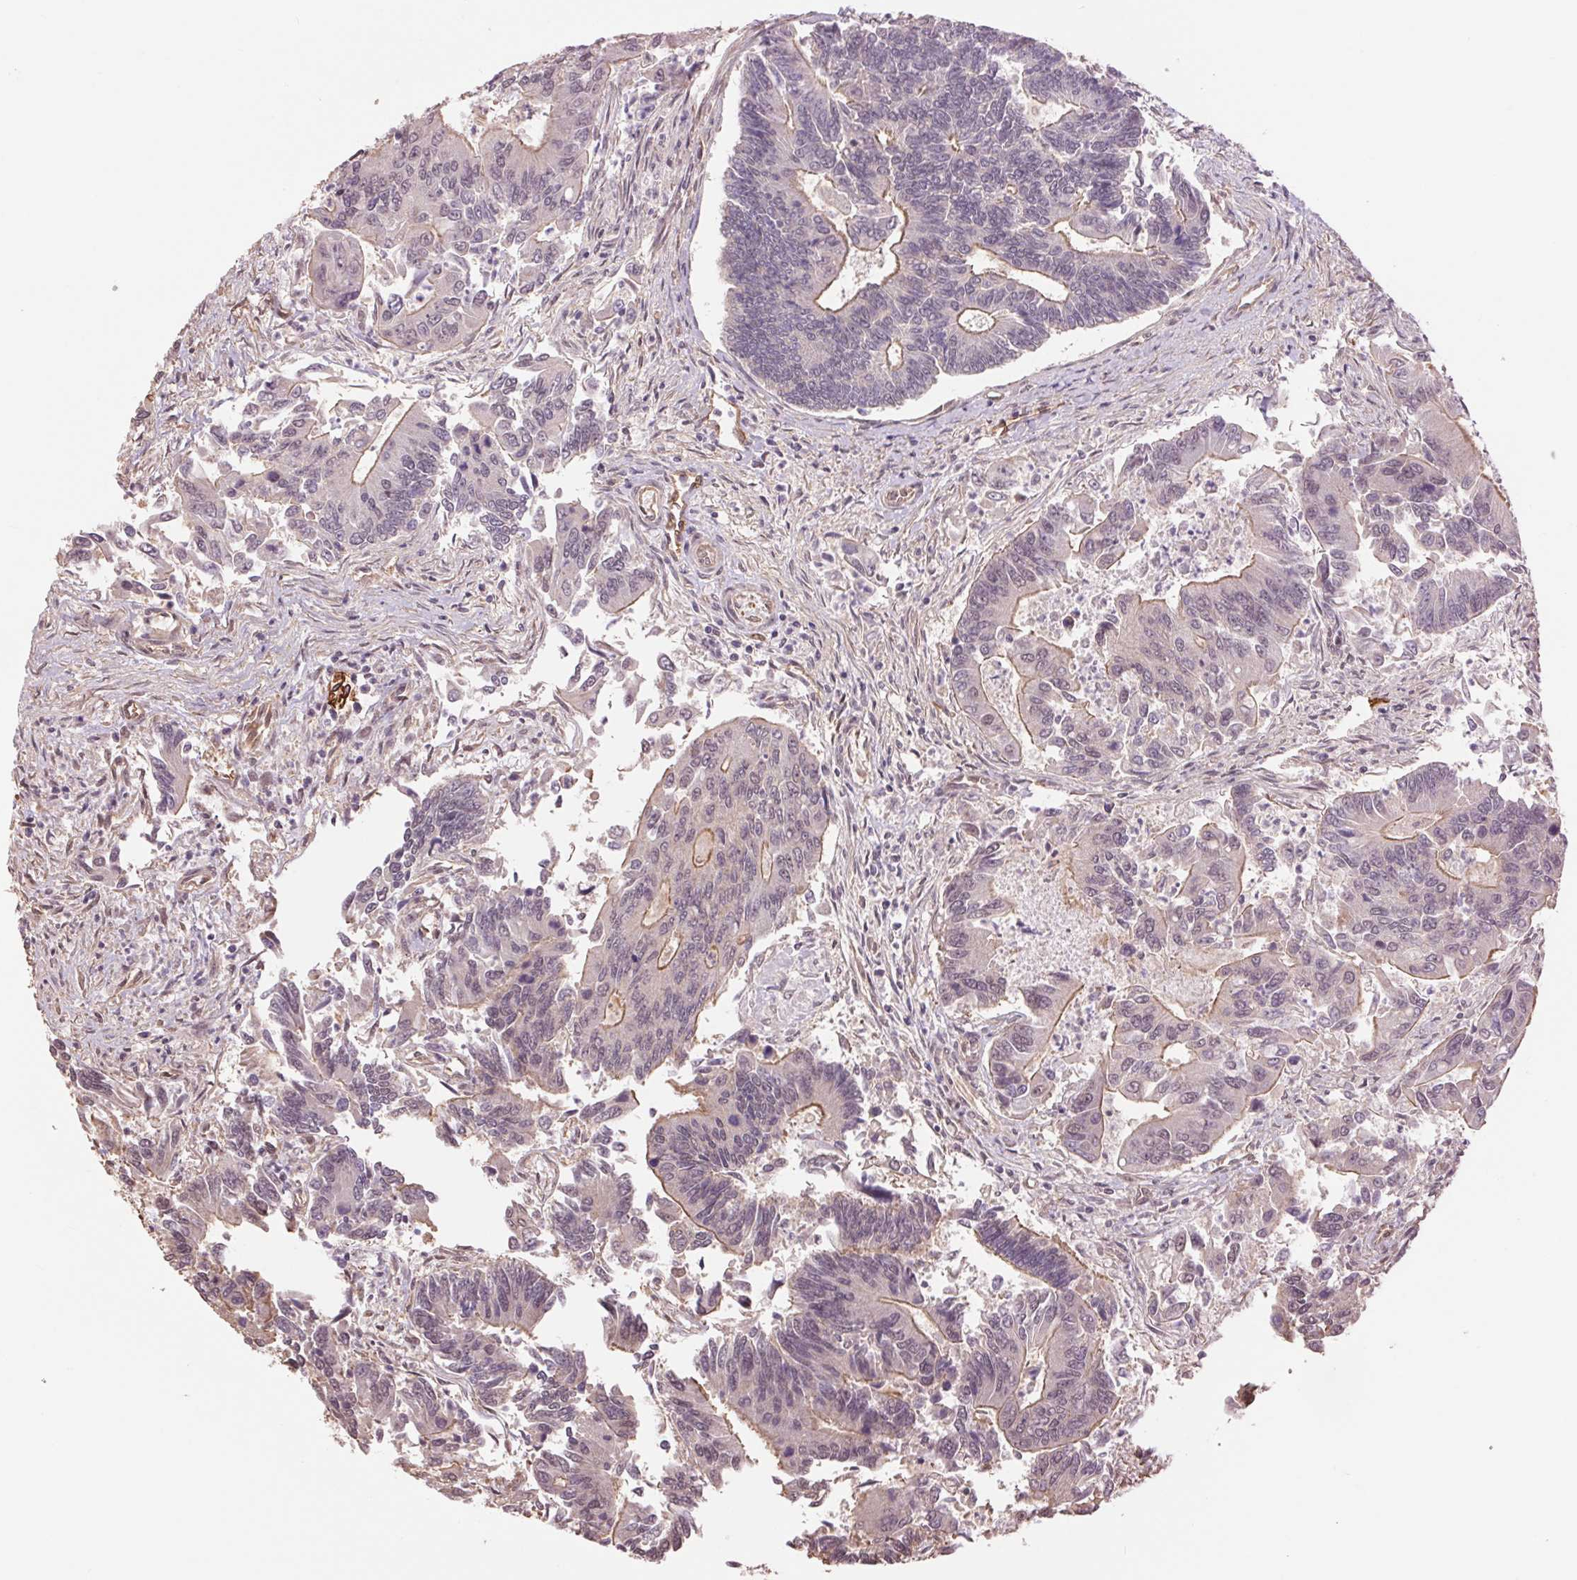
{"staining": {"intensity": "weak", "quantity": "25%-75%", "location": "cytoplasmic/membranous"}, "tissue": "colorectal cancer", "cell_type": "Tumor cells", "image_type": "cancer", "snomed": [{"axis": "morphology", "description": "Adenocarcinoma, NOS"}, {"axis": "topography", "description": "Colon"}], "caption": "DAB immunohistochemical staining of human adenocarcinoma (colorectal) exhibits weak cytoplasmic/membranous protein expression in approximately 25%-75% of tumor cells.", "gene": "PALM", "patient": {"sex": "female", "age": 67}}